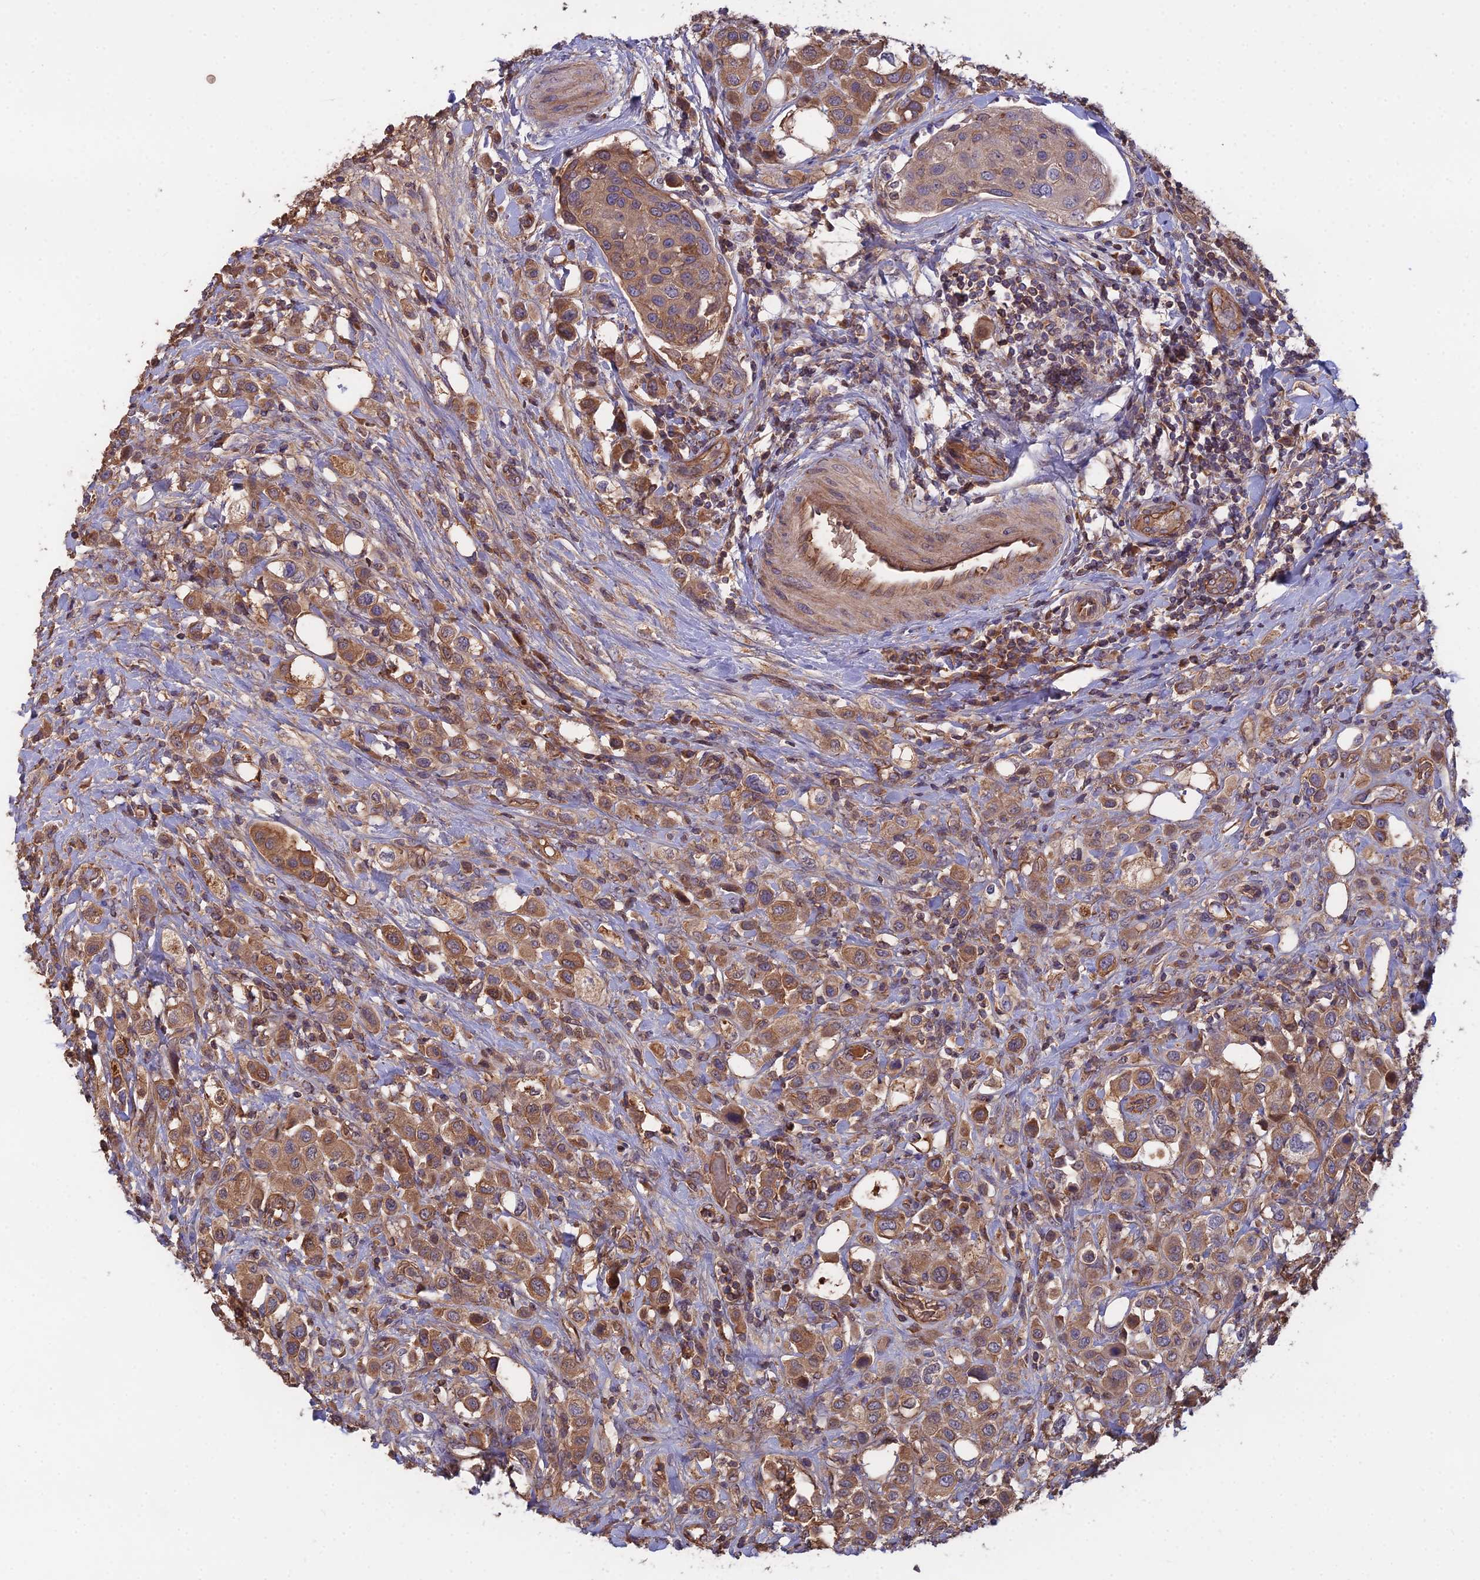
{"staining": {"intensity": "moderate", "quantity": ">75%", "location": "cytoplasmic/membranous"}, "tissue": "urothelial cancer", "cell_type": "Tumor cells", "image_type": "cancer", "snomed": [{"axis": "morphology", "description": "Urothelial carcinoma, High grade"}, {"axis": "topography", "description": "Urinary bladder"}], "caption": "High-grade urothelial carcinoma was stained to show a protein in brown. There is medium levels of moderate cytoplasmic/membranous positivity in about >75% of tumor cells. (DAB IHC, brown staining for protein, blue staining for nuclei).", "gene": "GALR2", "patient": {"sex": "male", "age": 50}}